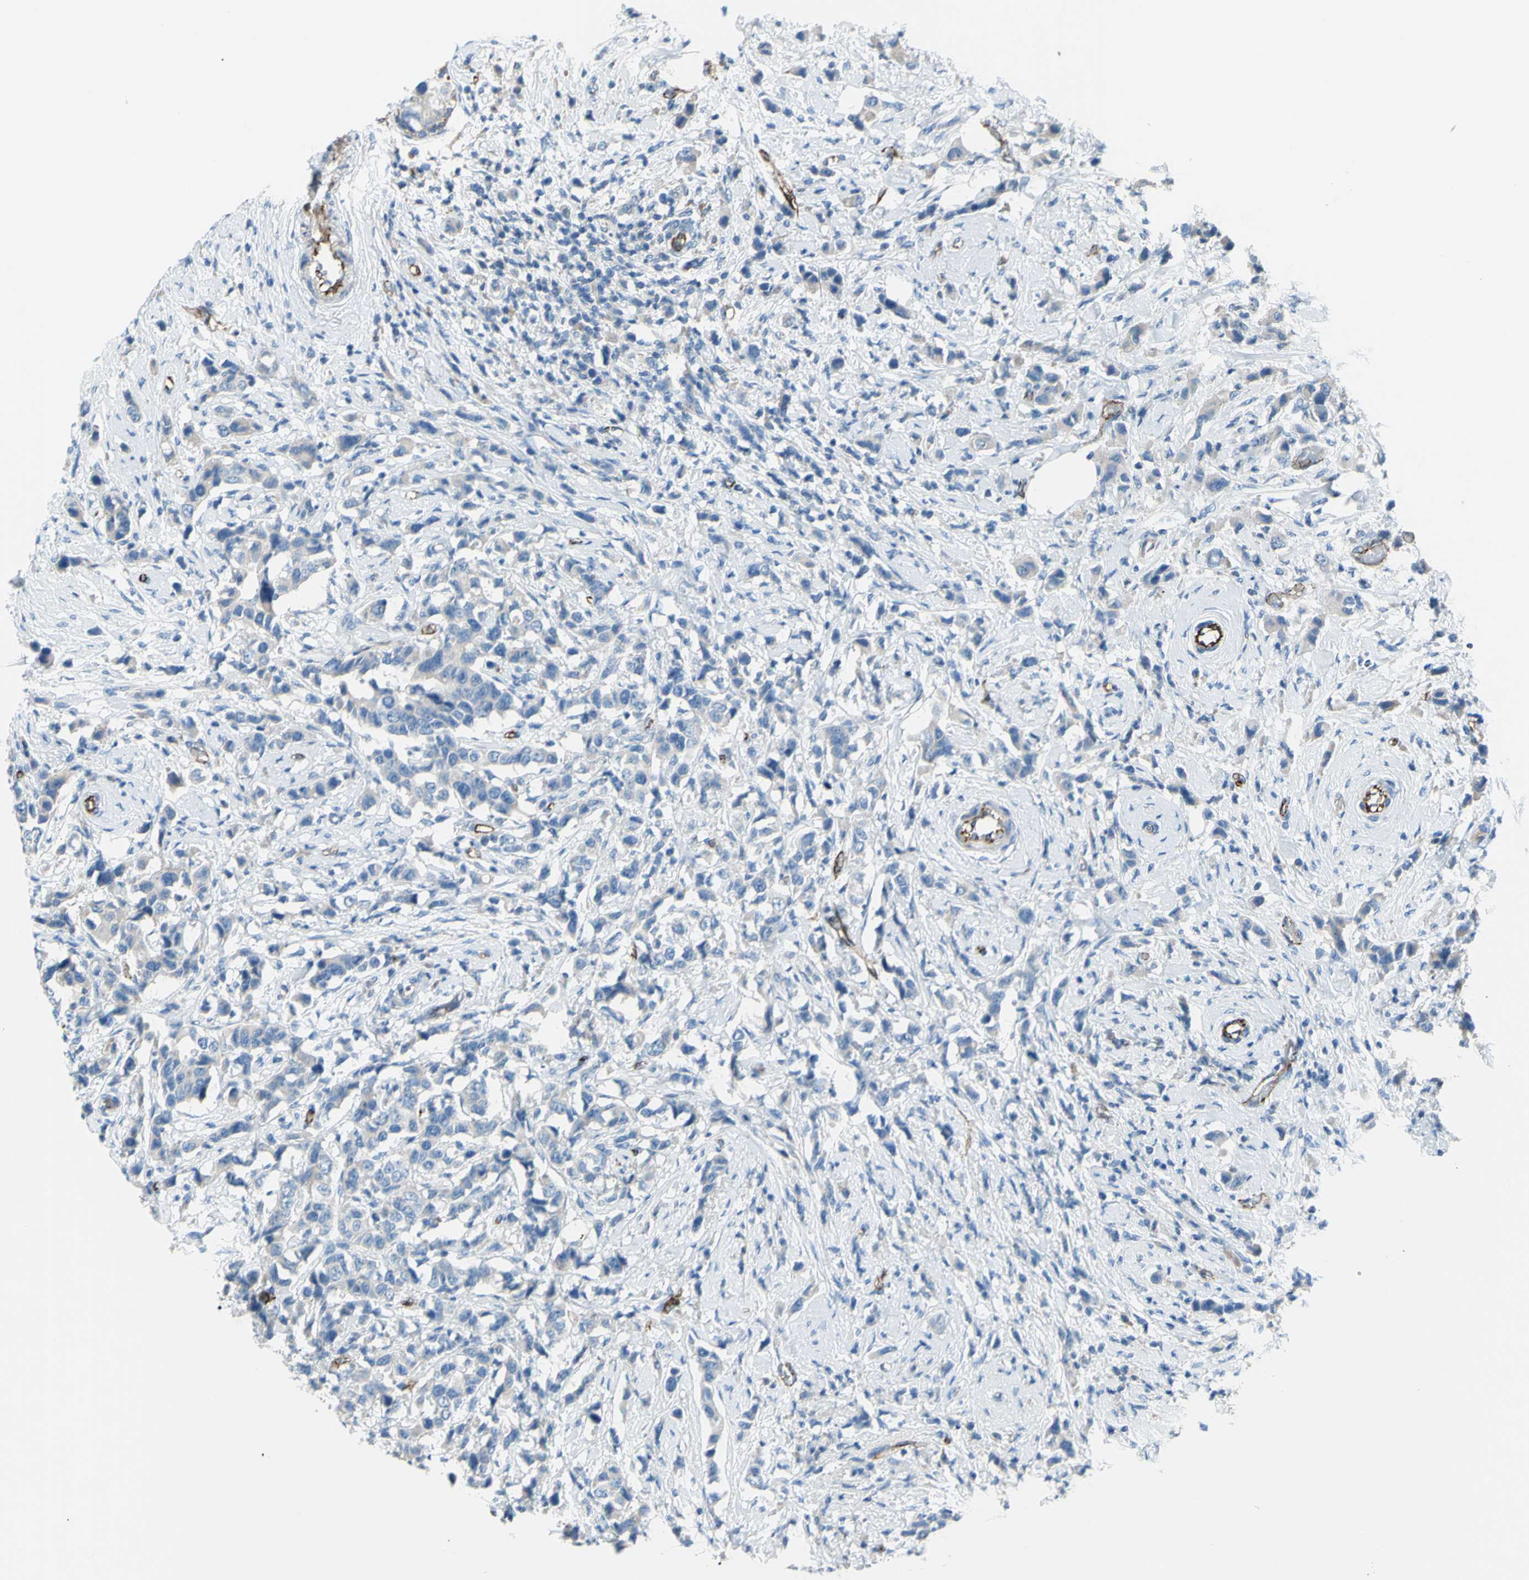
{"staining": {"intensity": "negative", "quantity": "none", "location": "none"}, "tissue": "breast cancer", "cell_type": "Tumor cells", "image_type": "cancer", "snomed": [{"axis": "morphology", "description": "Normal tissue, NOS"}, {"axis": "morphology", "description": "Duct carcinoma"}, {"axis": "topography", "description": "Breast"}], "caption": "High magnification brightfield microscopy of breast infiltrating ductal carcinoma stained with DAB (3,3'-diaminobenzidine) (brown) and counterstained with hematoxylin (blue): tumor cells show no significant positivity.", "gene": "PRRG2", "patient": {"sex": "female", "age": 50}}